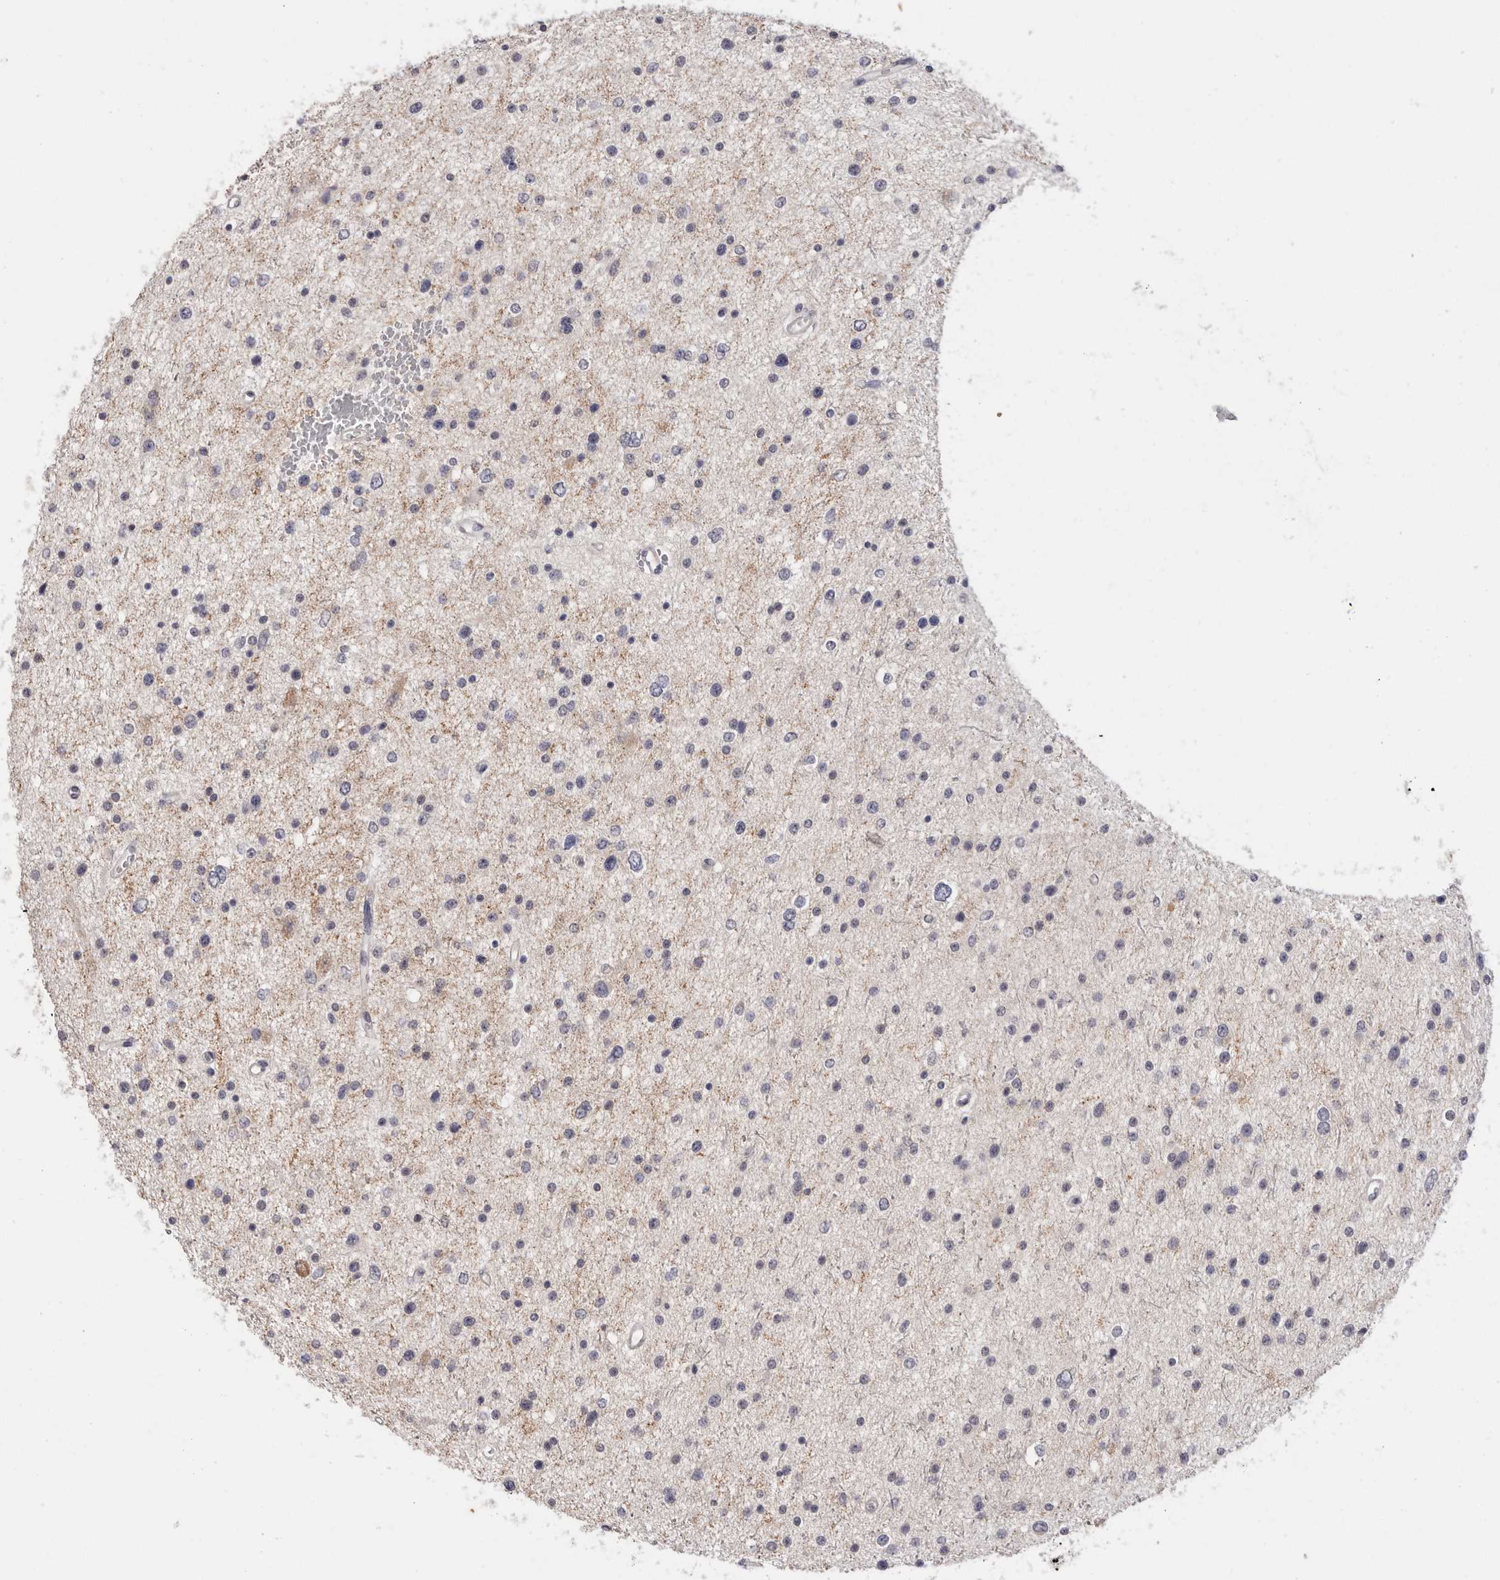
{"staining": {"intensity": "negative", "quantity": "none", "location": "none"}, "tissue": "glioma", "cell_type": "Tumor cells", "image_type": "cancer", "snomed": [{"axis": "morphology", "description": "Glioma, malignant, Low grade"}, {"axis": "topography", "description": "Brain"}], "caption": "Image shows no significant protein staining in tumor cells of glioma.", "gene": "DOP1A", "patient": {"sex": "female", "age": 37}}